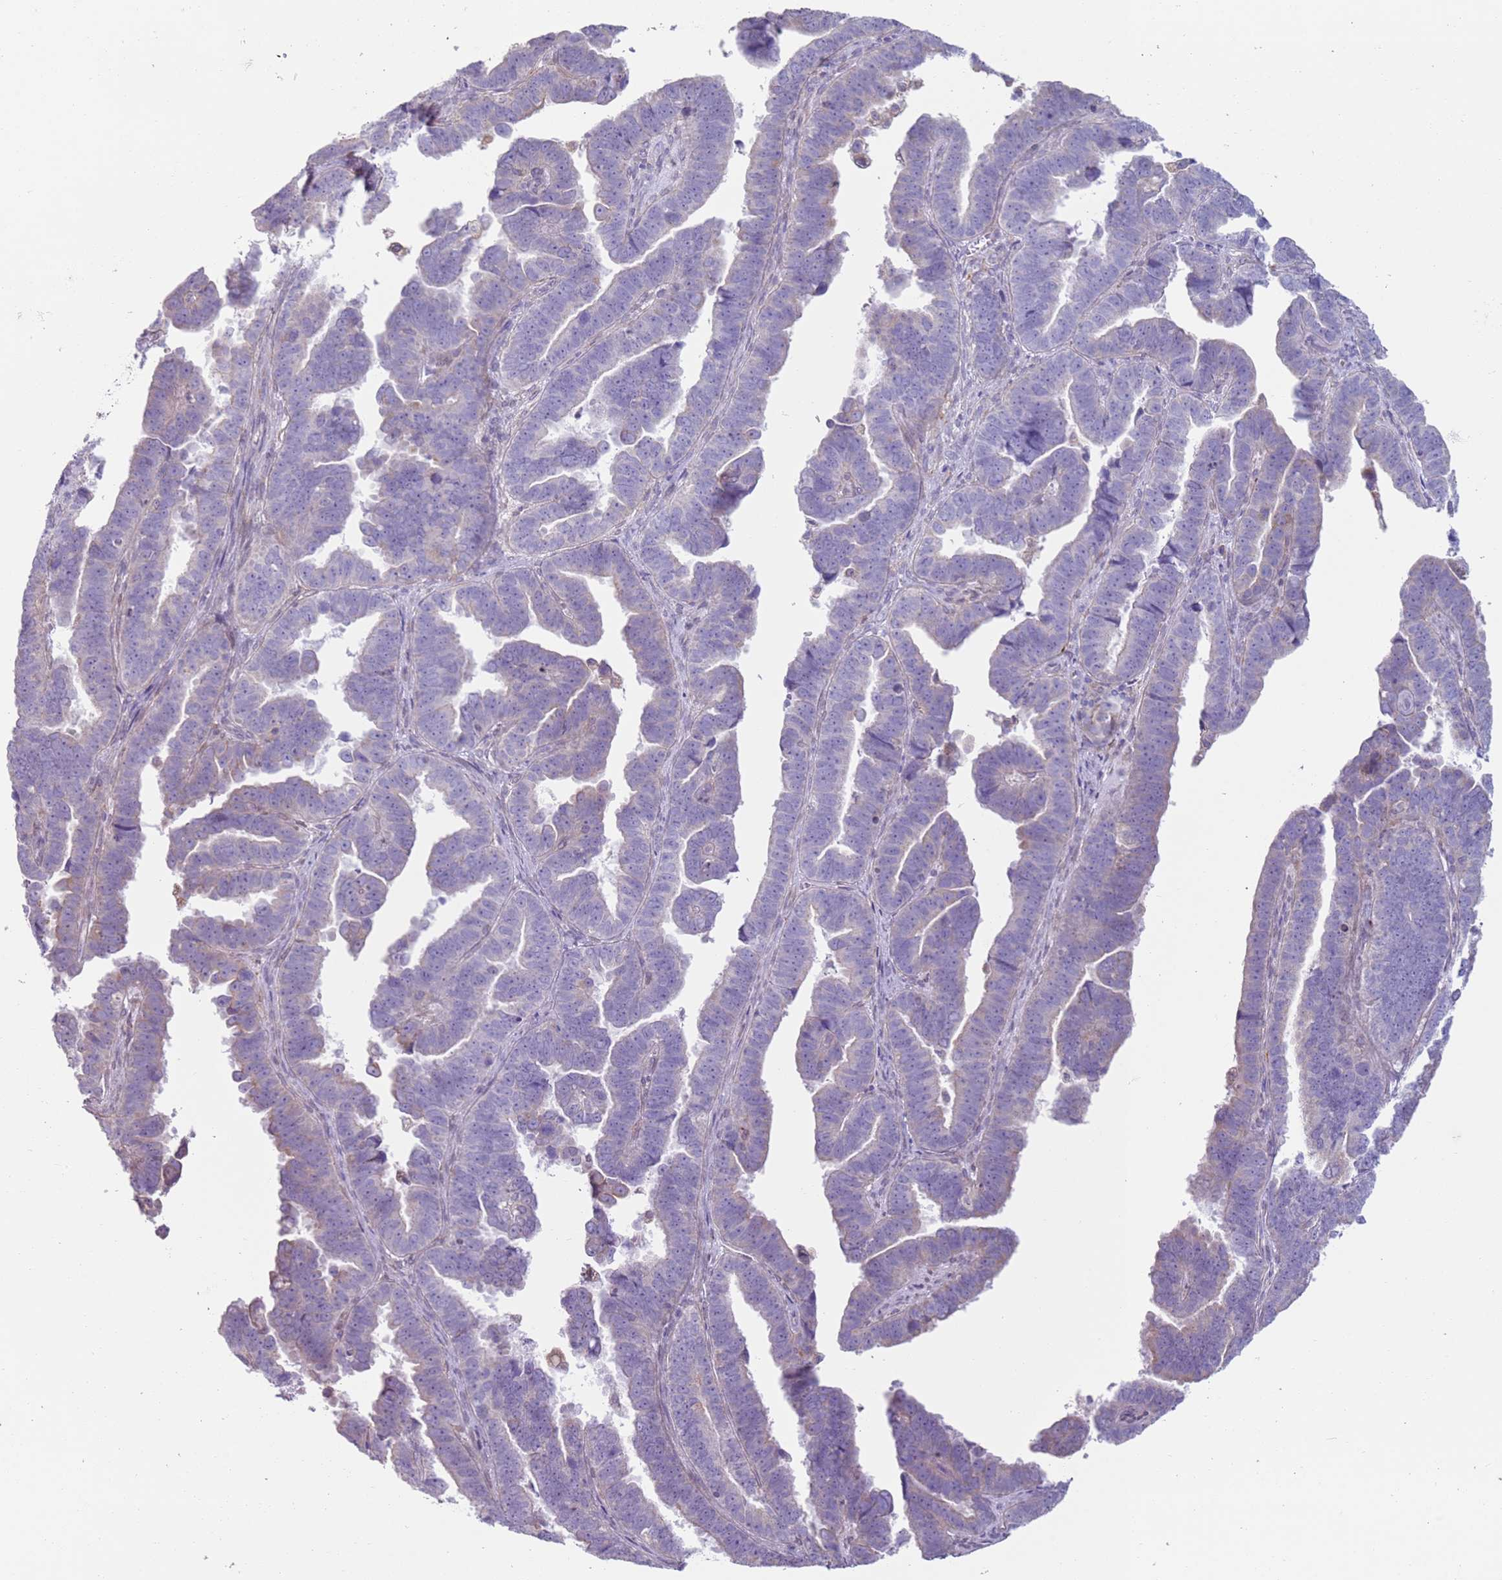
{"staining": {"intensity": "negative", "quantity": "none", "location": "none"}, "tissue": "endometrial cancer", "cell_type": "Tumor cells", "image_type": "cancer", "snomed": [{"axis": "morphology", "description": "Adenocarcinoma, NOS"}, {"axis": "topography", "description": "Endometrium"}], "caption": "There is no significant expression in tumor cells of endometrial adenocarcinoma.", "gene": "OAF", "patient": {"sex": "female", "age": 75}}